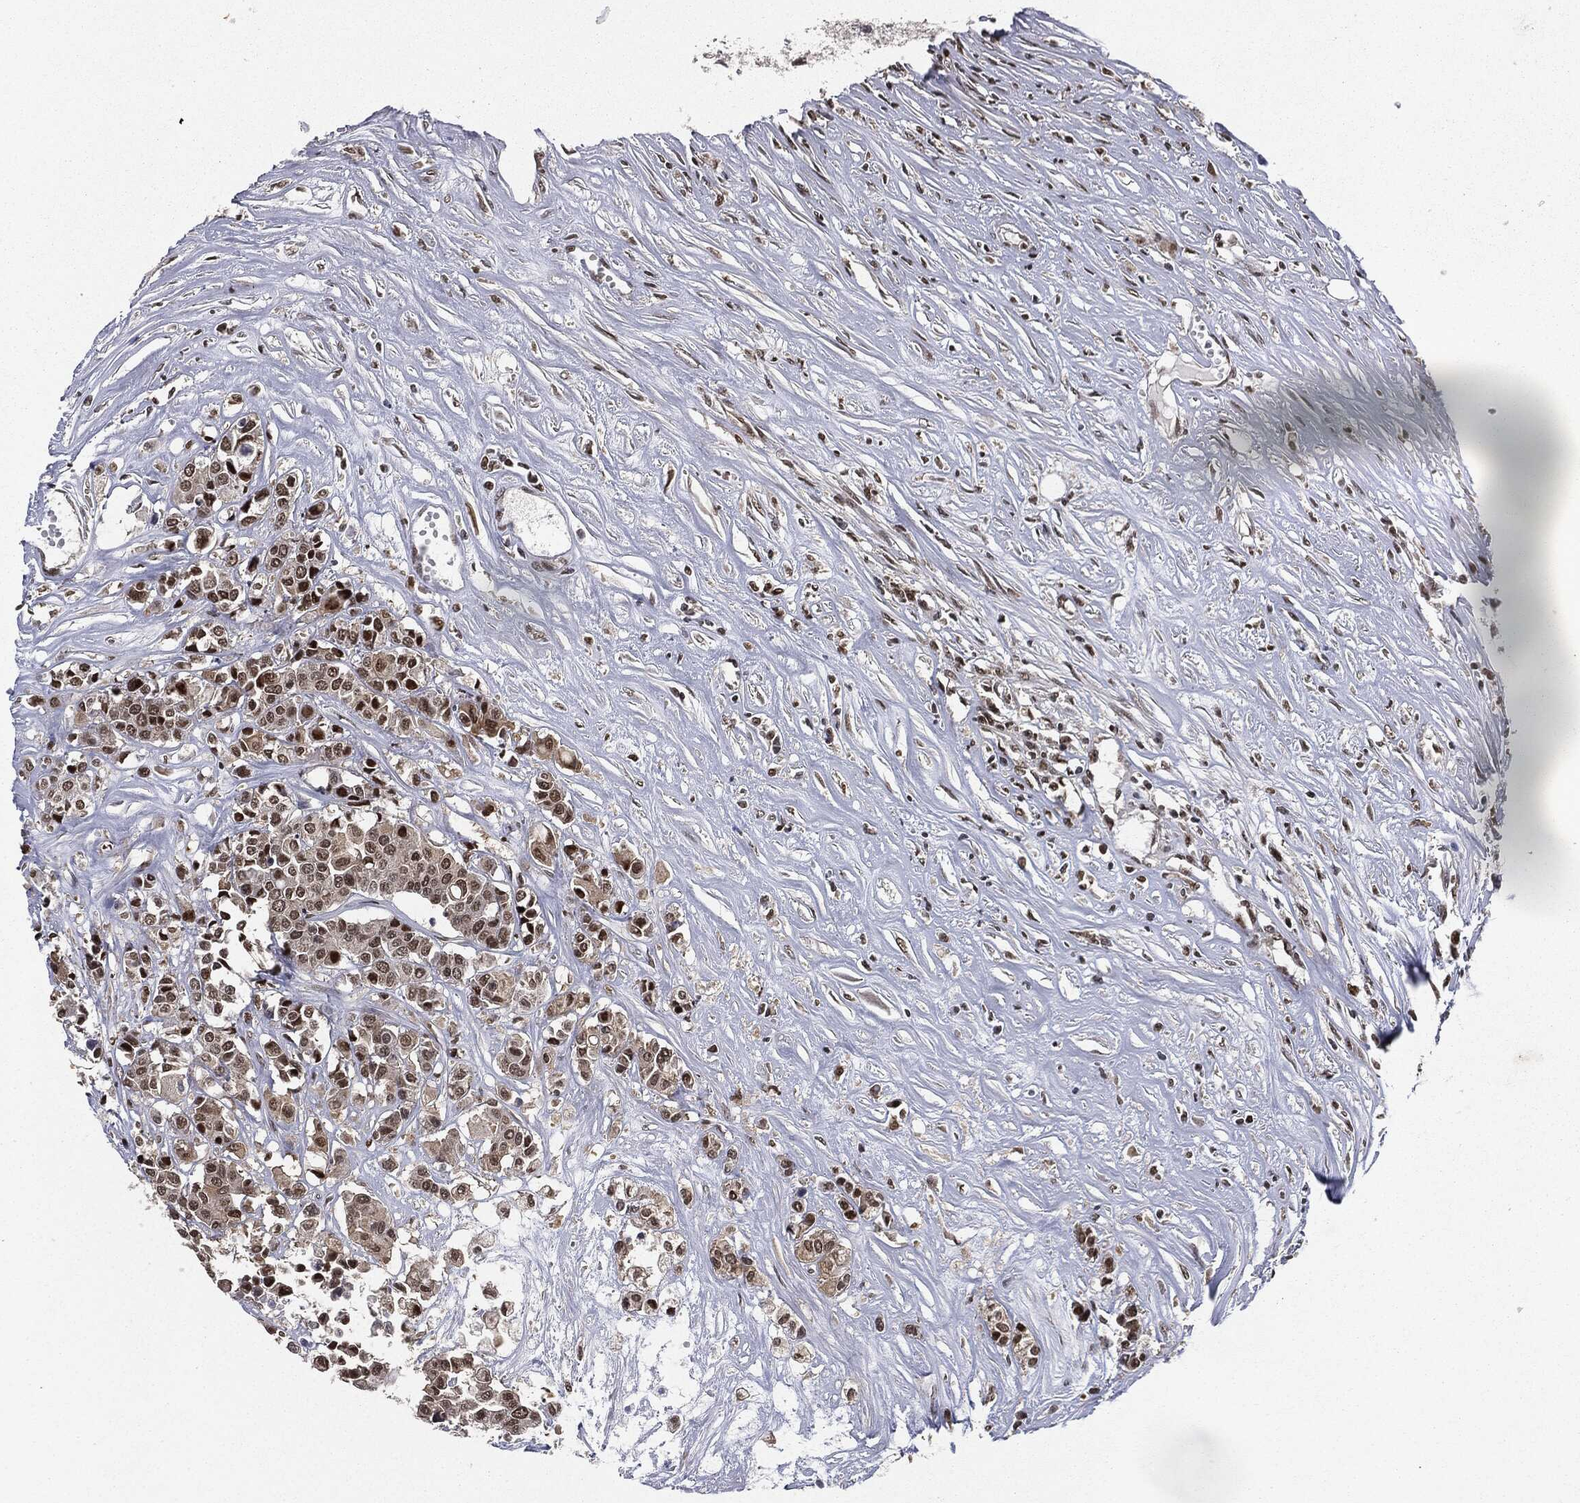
{"staining": {"intensity": "strong", "quantity": "<25%", "location": "nuclear"}, "tissue": "carcinoid", "cell_type": "Tumor cells", "image_type": "cancer", "snomed": [{"axis": "morphology", "description": "Carcinoid, malignant, NOS"}, {"axis": "topography", "description": "Colon"}], "caption": "Approximately <25% of tumor cells in human carcinoid display strong nuclear protein staining as visualized by brown immunohistochemical staining.", "gene": "TBC1D22A", "patient": {"sex": "male", "age": 81}}